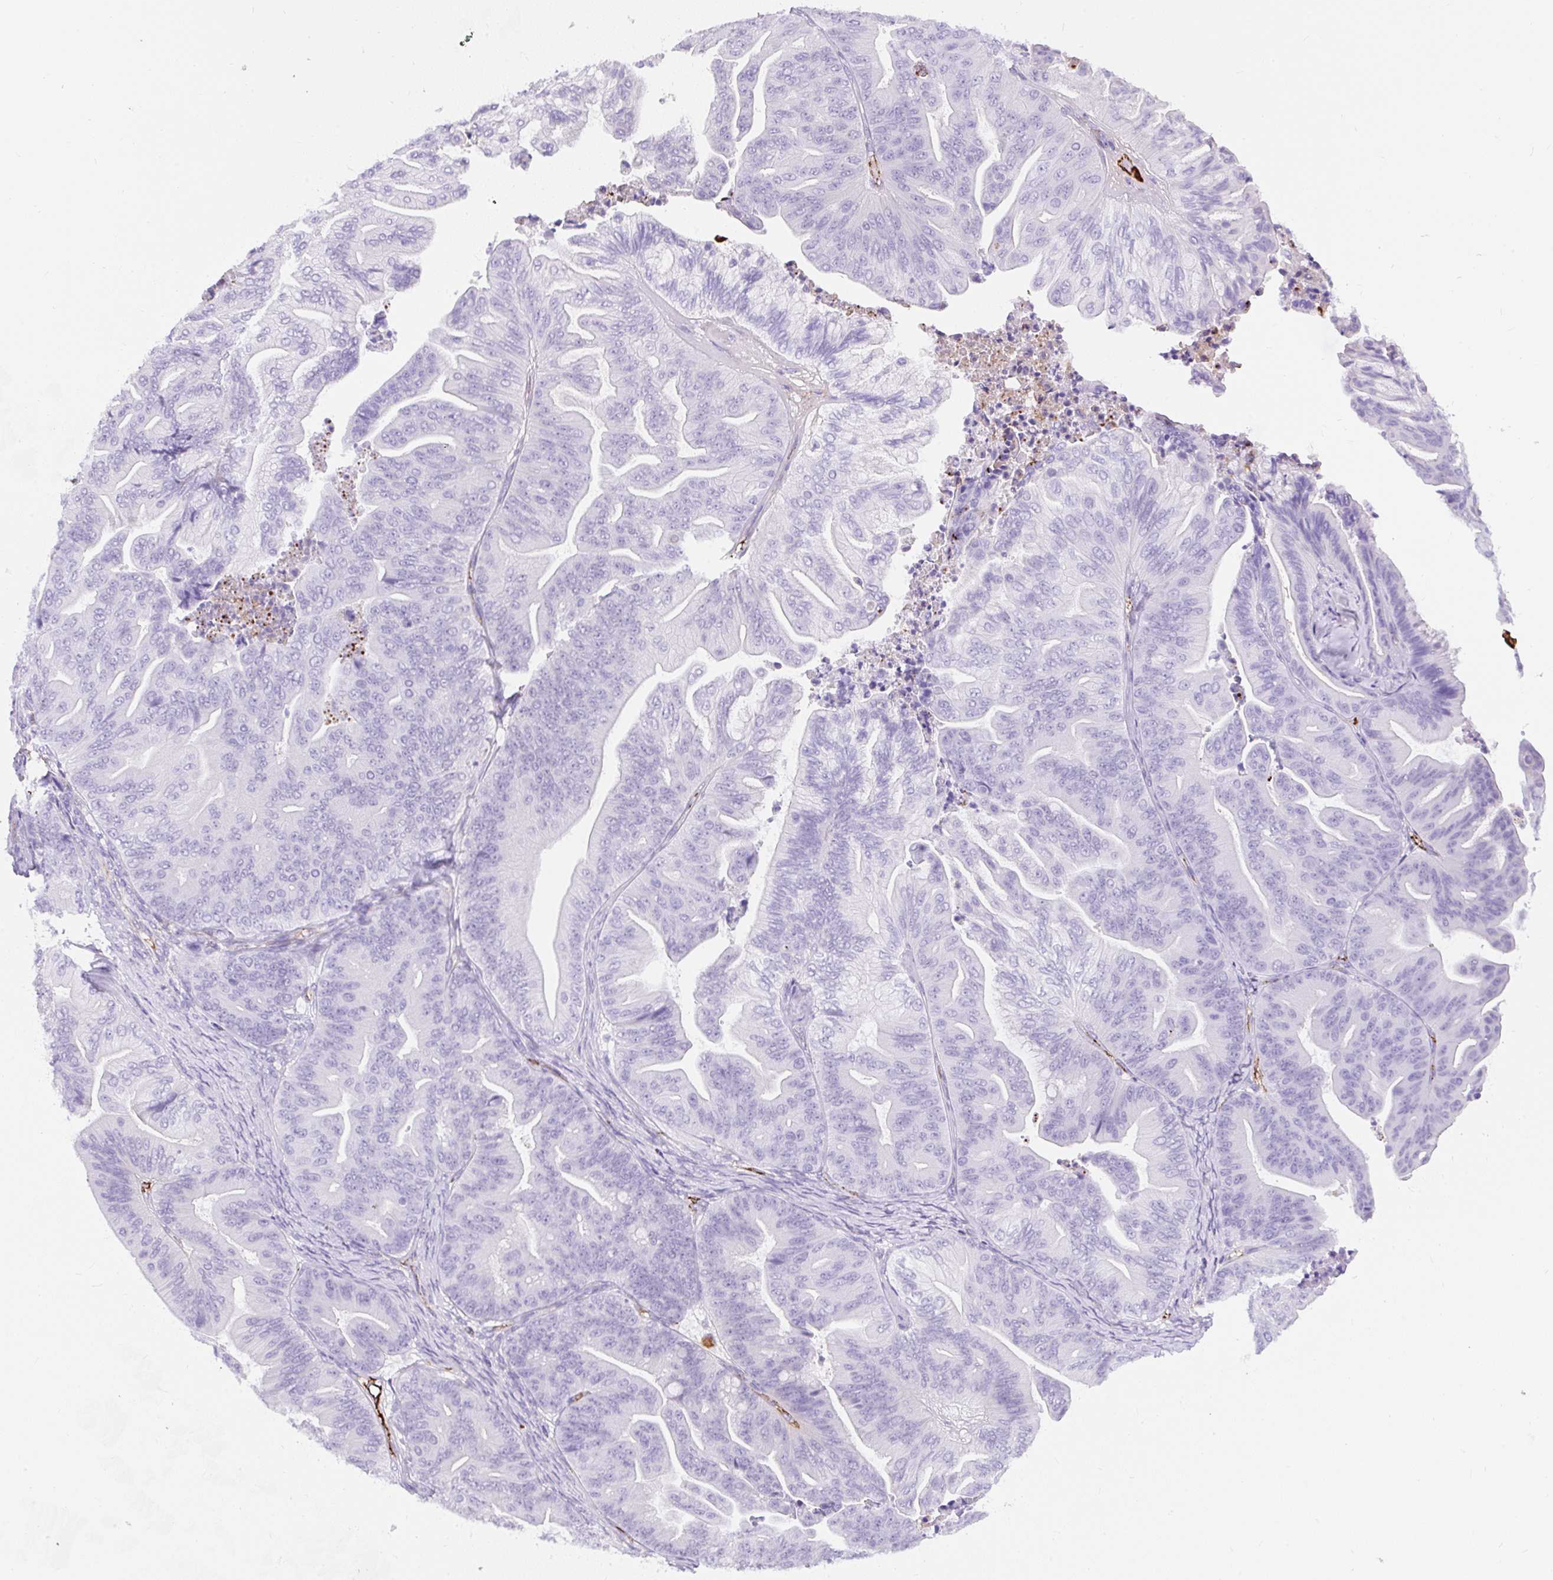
{"staining": {"intensity": "negative", "quantity": "none", "location": "none"}, "tissue": "ovarian cancer", "cell_type": "Tumor cells", "image_type": "cancer", "snomed": [{"axis": "morphology", "description": "Cystadenocarcinoma, mucinous, NOS"}, {"axis": "topography", "description": "Ovary"}], "caption": "High power microscopy photomicrograph of an immunohistochemistry image of mucinous cystadenocarcinoma (ovarian), revealing no significant expression in tumor cells.", "gene": "APOC4-APOC2", "patient": {"sex": "female", "age": 67}}